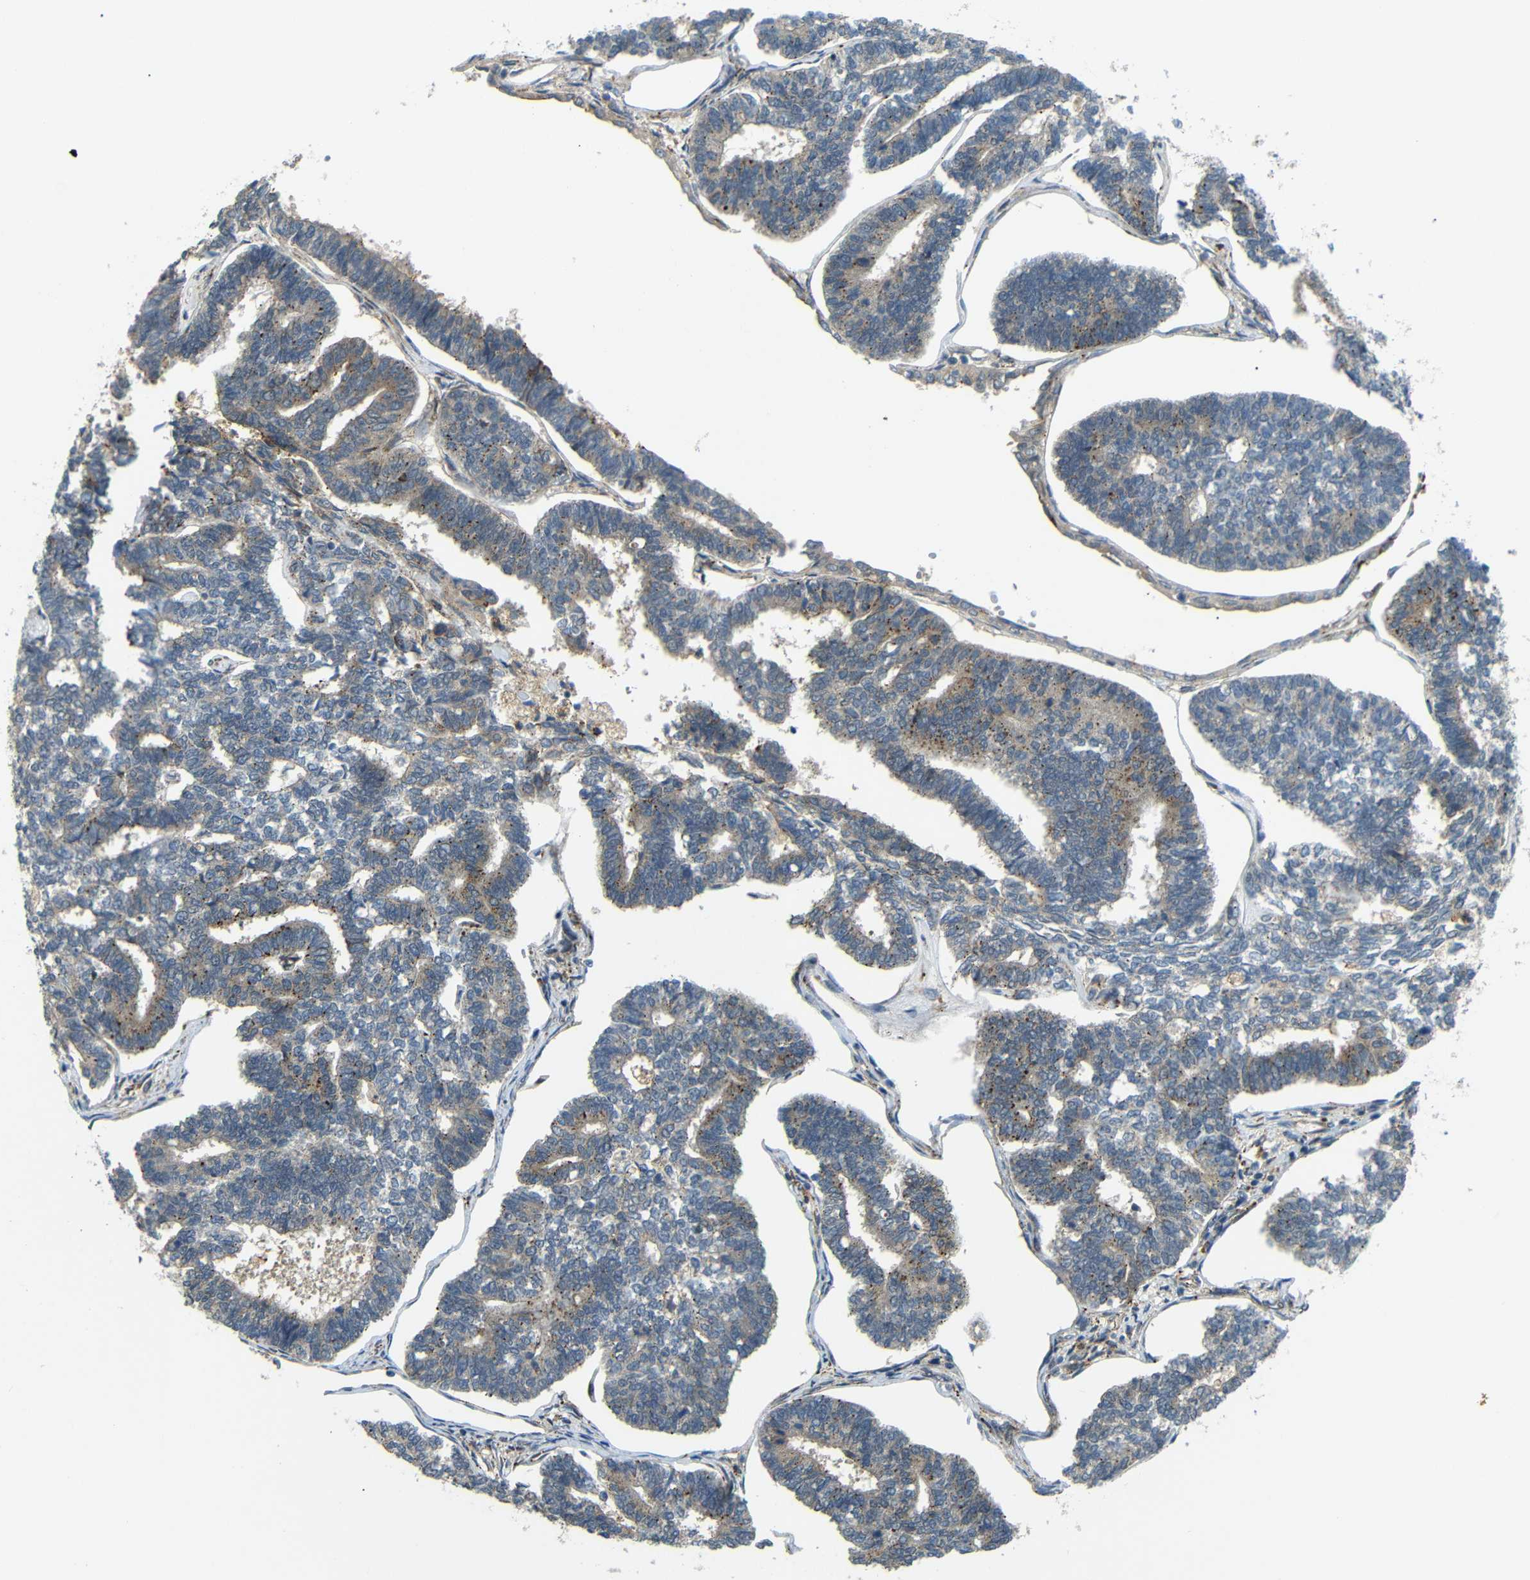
{"staining": {"intensity": "weak", "quantity": "25%-75%", "location": "cytoplasmic/membranous"}, "tissue": "endometrial cancer", "cell_type": "Tumor cells", "image_type": "cancer", "snomed": [{"axis": "morphology", "description": "Adenocarcinoma, NOS"}, {"axis": "topography", "description": "Endometrium"}], "caption": "Immunohistochemistry (IHC) of human endometrial adenocarcinoma shows low levels of weak cytoplasmic/membranous positivity in approximately 25%-75% of tumor cells. (DAB (3,3'-diaminobenzidine) IHC, brown staining for protein, blue staining for nuclei).", "gene": "SYDE1", "patient": {"sex": "female", "age": 70}}